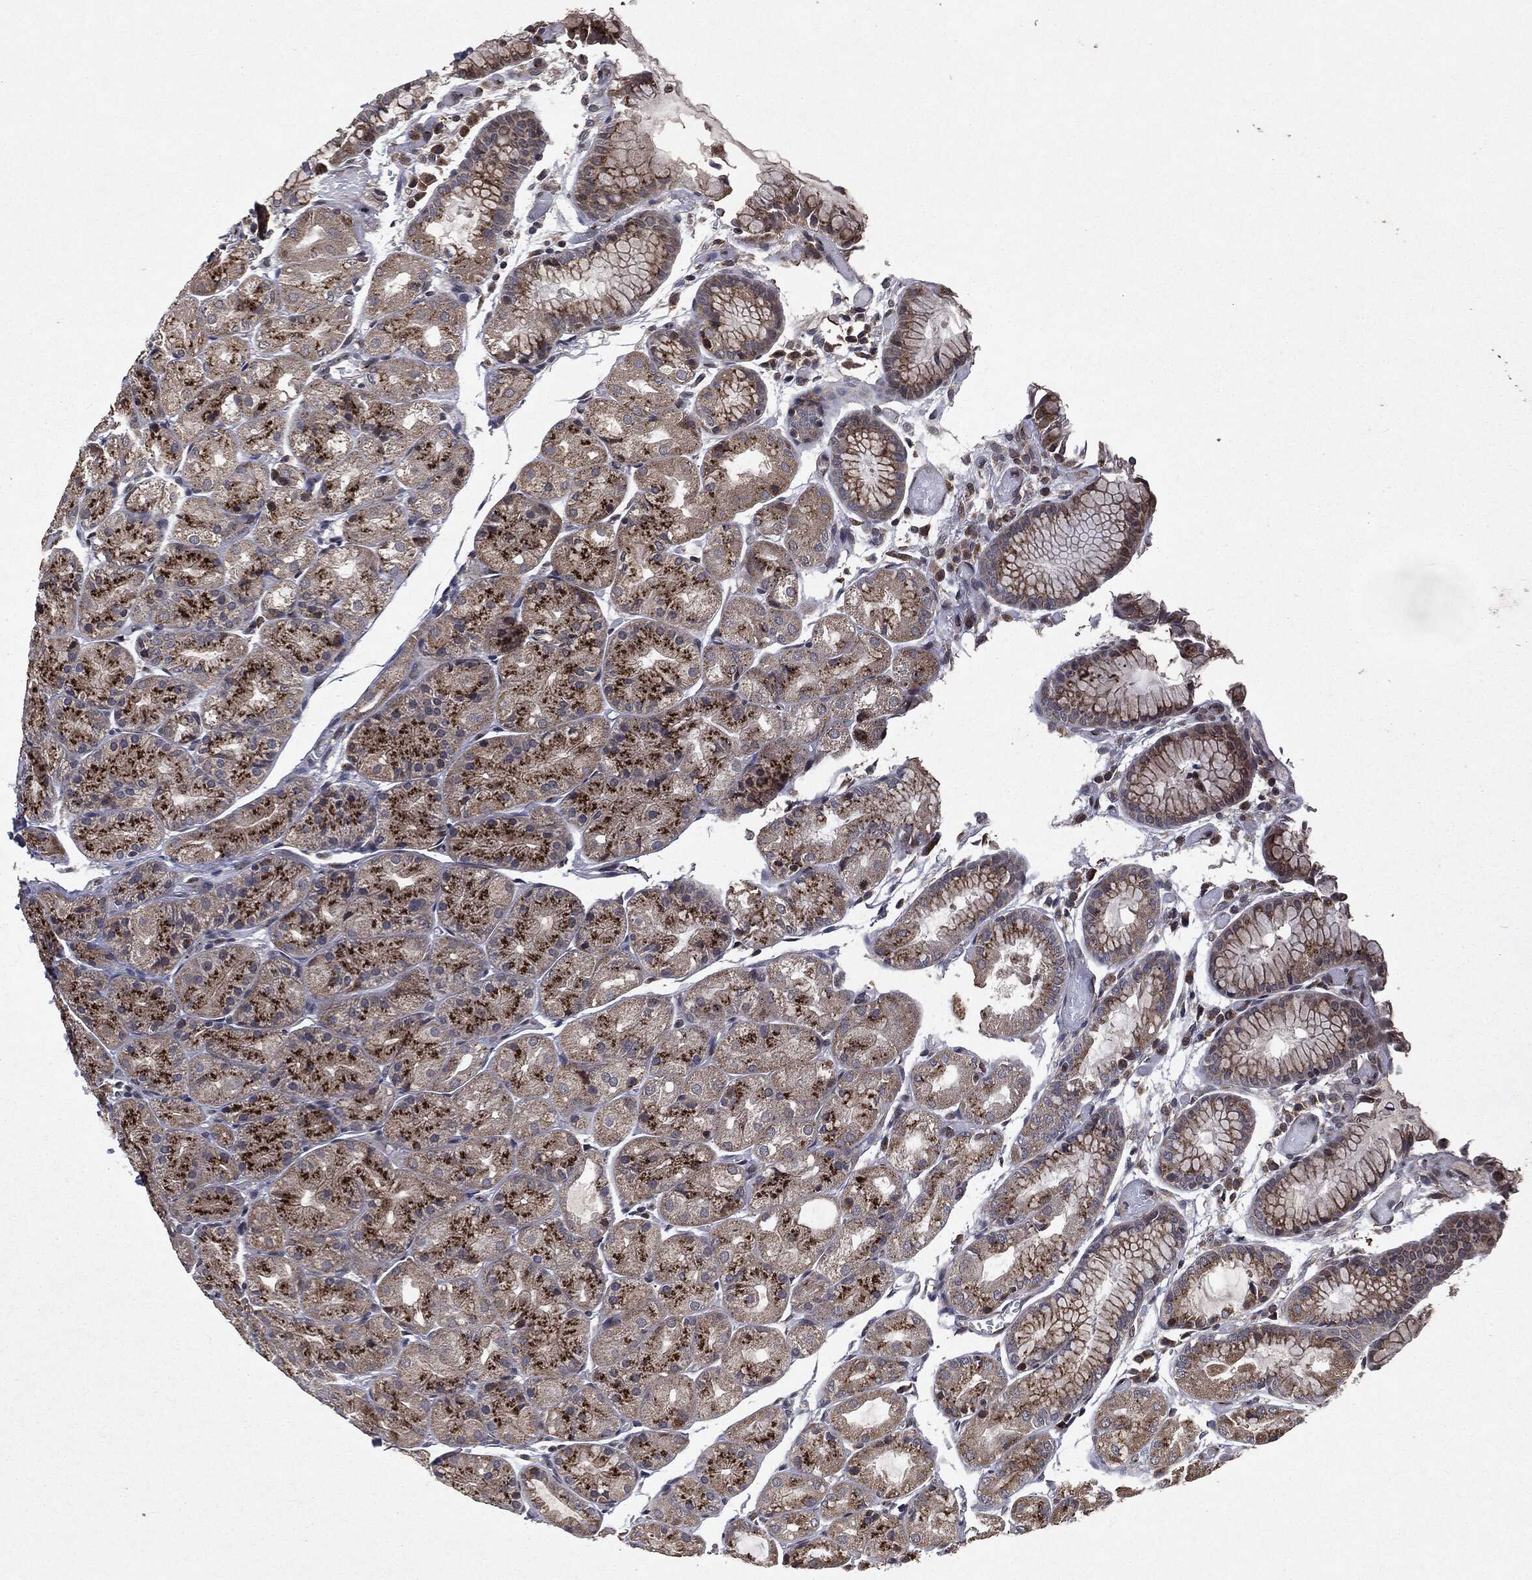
{"staining": {"intensity": "strong", "quantity": "25%-75%", "location": "cytoplasmic/membranous"}, "tissue": "stomach", "cell_type": "Glandular cells", "image_type": "normal", "snomed": [{"axis": "morphology", "description": "Normal tissue, NOS"}, {"axis": "topography", "description": "Stomach, upper"}], "caption": "The photomicrograph displays immunohistochemical staining of normal stomach. There is strong cytoplasmic/membranous staining is present in about 25%-75% of glandular cells.", "gene": "PLPPR2", "patient": {"sex": "male", "age": 72}}